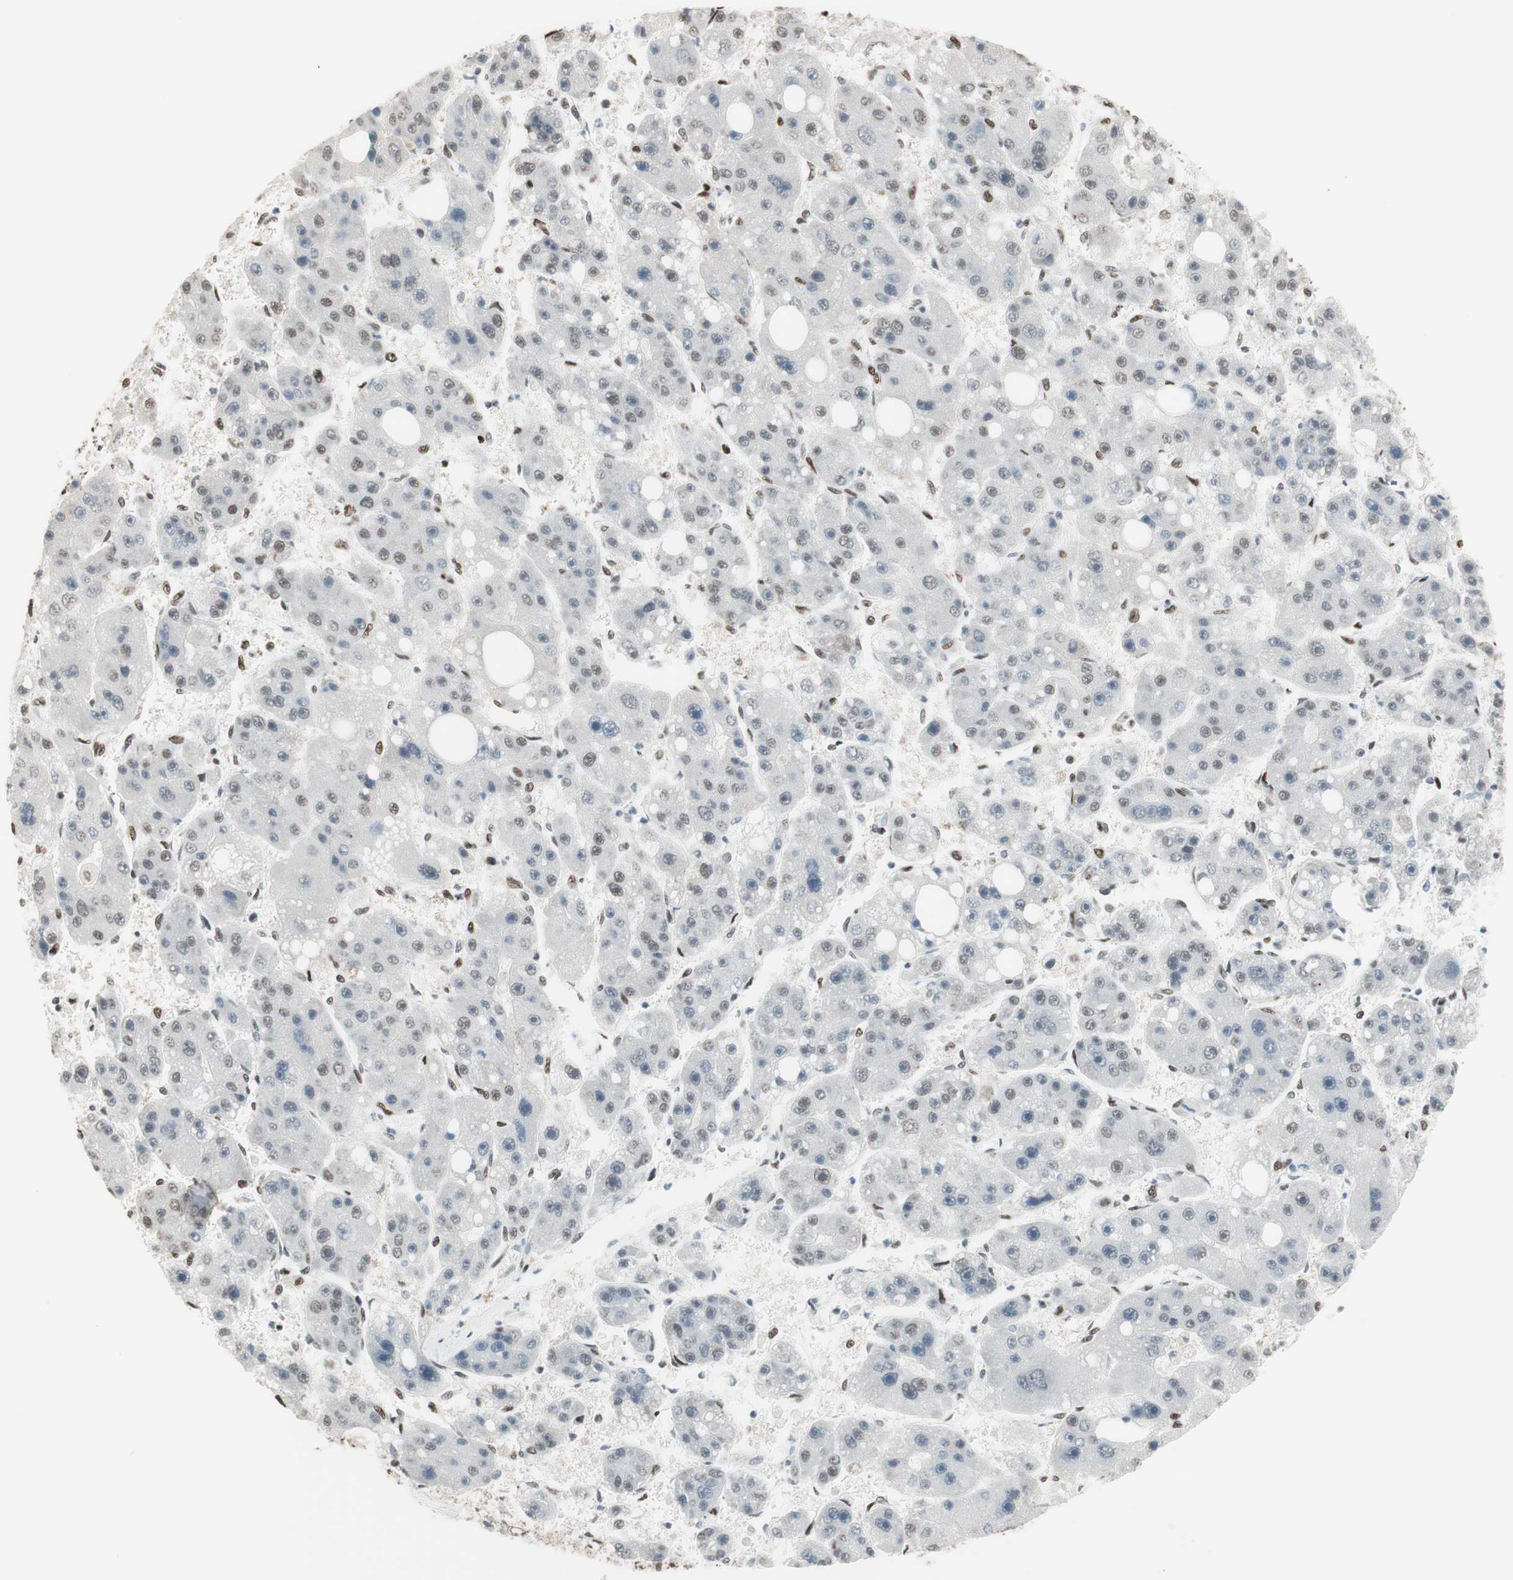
{"staining": {"intensity": "weak", "quantity": "<25%", "location": "nuclear"}, "tissue": "liver cancer", "cell_type": "Tumor cells", "image_type": "cancer", "snomed": [{"axis": "morphology", "description": "Carcinoma, Hepatocellular, NOS"}, {"axis": "topography", "description": "Liver"}], "caption": "Liver hepatocellular carcinoma was stained to show a protein in brown. There is no significant expression in tumor cells.", "gene": "SMARCE1", "patient": {"sex": "female", "age": 61}}